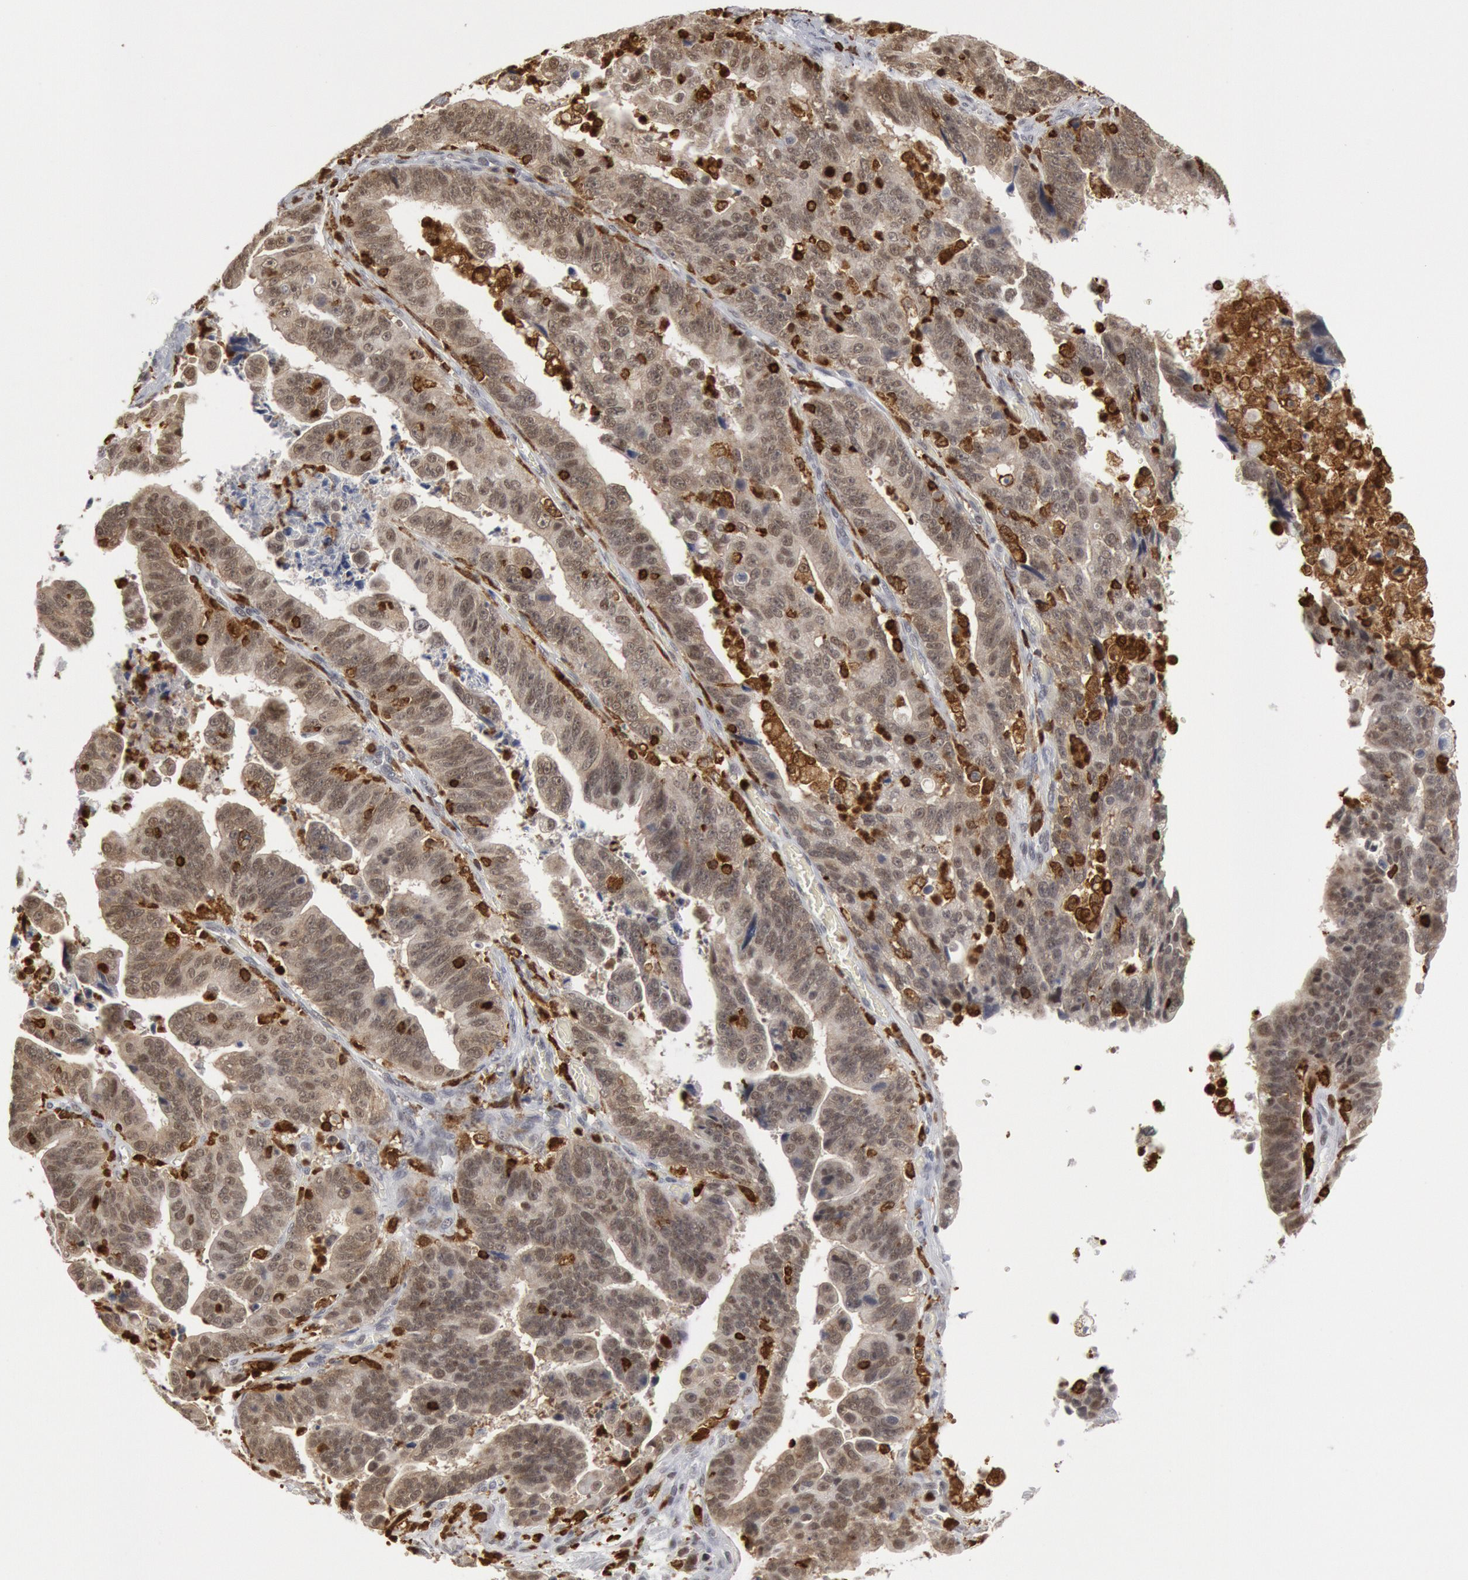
{"staining": {"intensity": "moderate", "quantity": ">75%", "location": "cytoplasmic/membranous,nuclear"}, "tissue": "stomach cancer", "cell_type": "Tumor cells", "image_type": "cancer", "snomed": [{"axis": "morphology", "description": "Adenocarcinoma, NOS"}, {"axis": "topography", "description": "Stomach, upper"}], "caption": "A brown stain labels moderate cytoplasmic/membranous and nuclear staining of a protein in stomach cancer (adenocarcinoma) tumor cells.", "gene": "PTPN6", "patient": {"sex": "female", "age": 50}}